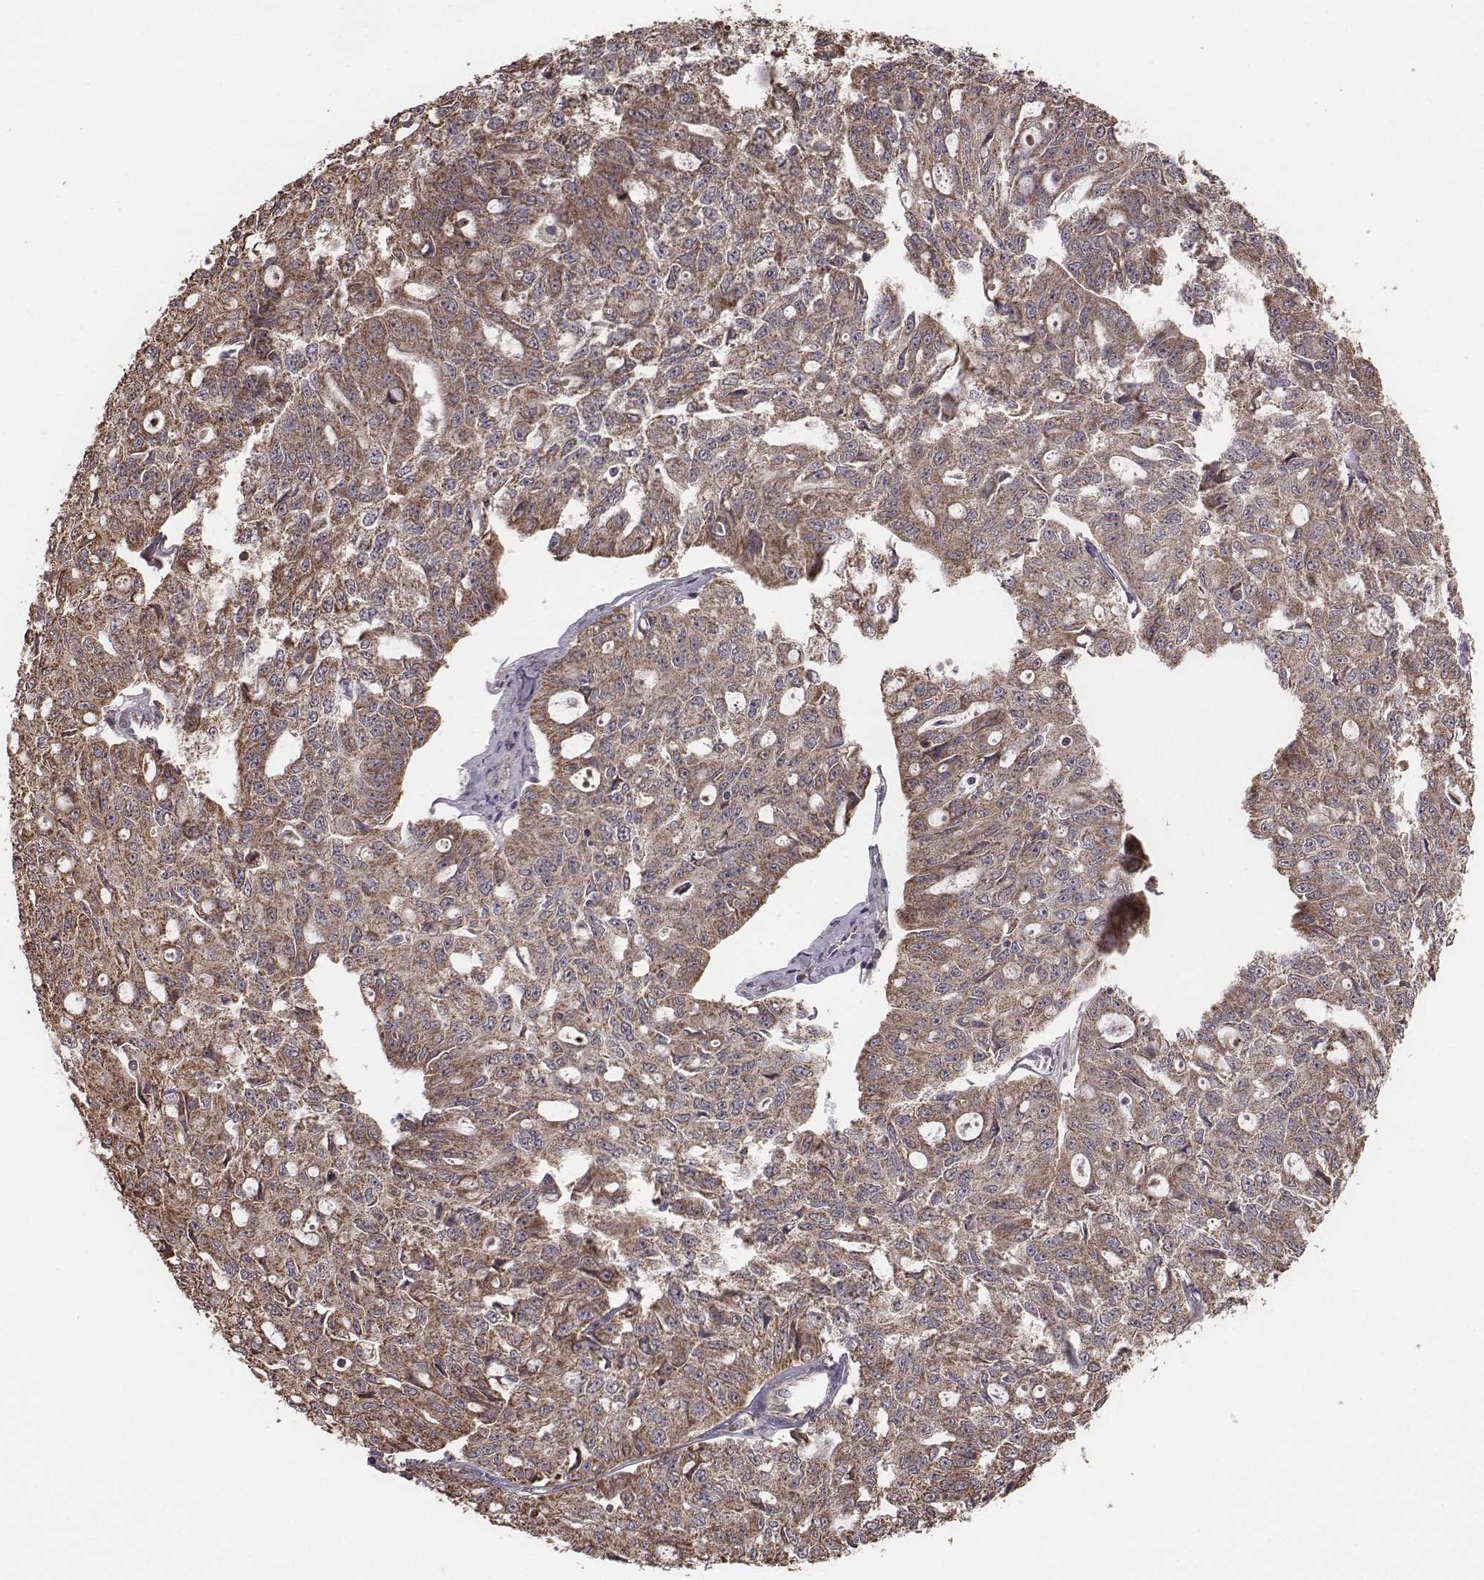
{"staining": {"intensity": "moderate", "quantity": ">75%", "location": "cytoplasmic/membranous"}, "tissue": "ovarian cancer", "cell_type": "Tumor cells", "image_type": "cancer", "snomed": [{"axis": "morphology", "description": "Carcinoma, endometroid"}, {"axis": "topography", "description": "Ovary"}], "caption": "A brown stain shows moderate cytoplasmic/membranous positivity of a protein in ovarian cancer tumor cells. Immunohistochemistry stains the protein in brown and the nuclei are stained blue.", "gene": "PDCD2L", "patient": {"sex": "female", "age": 65}}